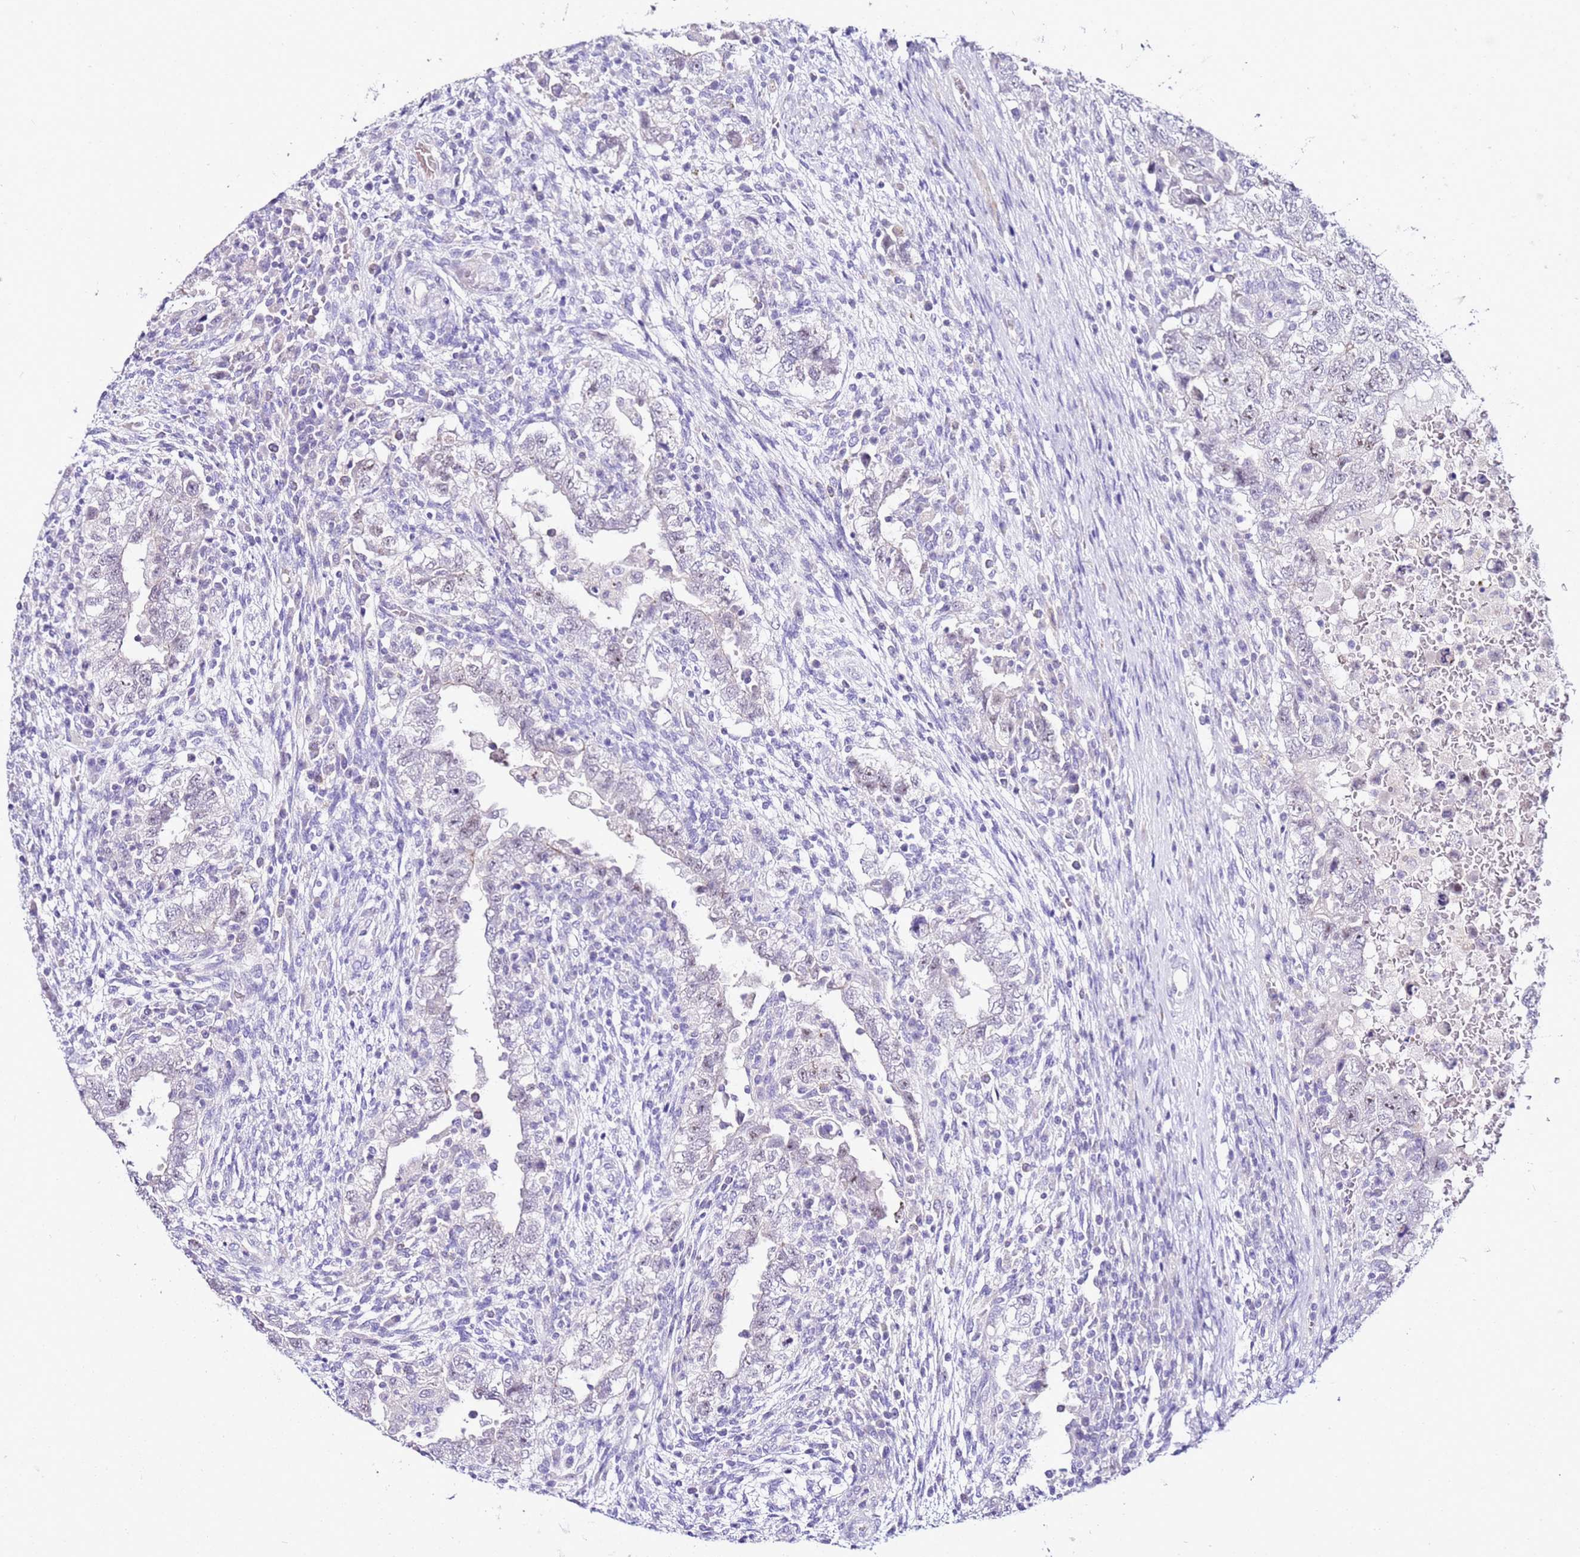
{"staining": {"intensity": "negative", "quantity": "none", "location": "none"}, "tissue": "testis cancer", "cell_type": "Tumor cells", "image_type": "cancer", "snomed": [{"axis": "morphology", "description": "Carcinoma, Embryonal, NOS"}, {"axis": "topography", "description": "Testis"}], "caption": "This is an immunohistochemistry micrograph of human testis embryonal carcinoma. There is no staining in tumor cells.", "gene": "HGD", "patient": {"sex": "male", "age": 26}}